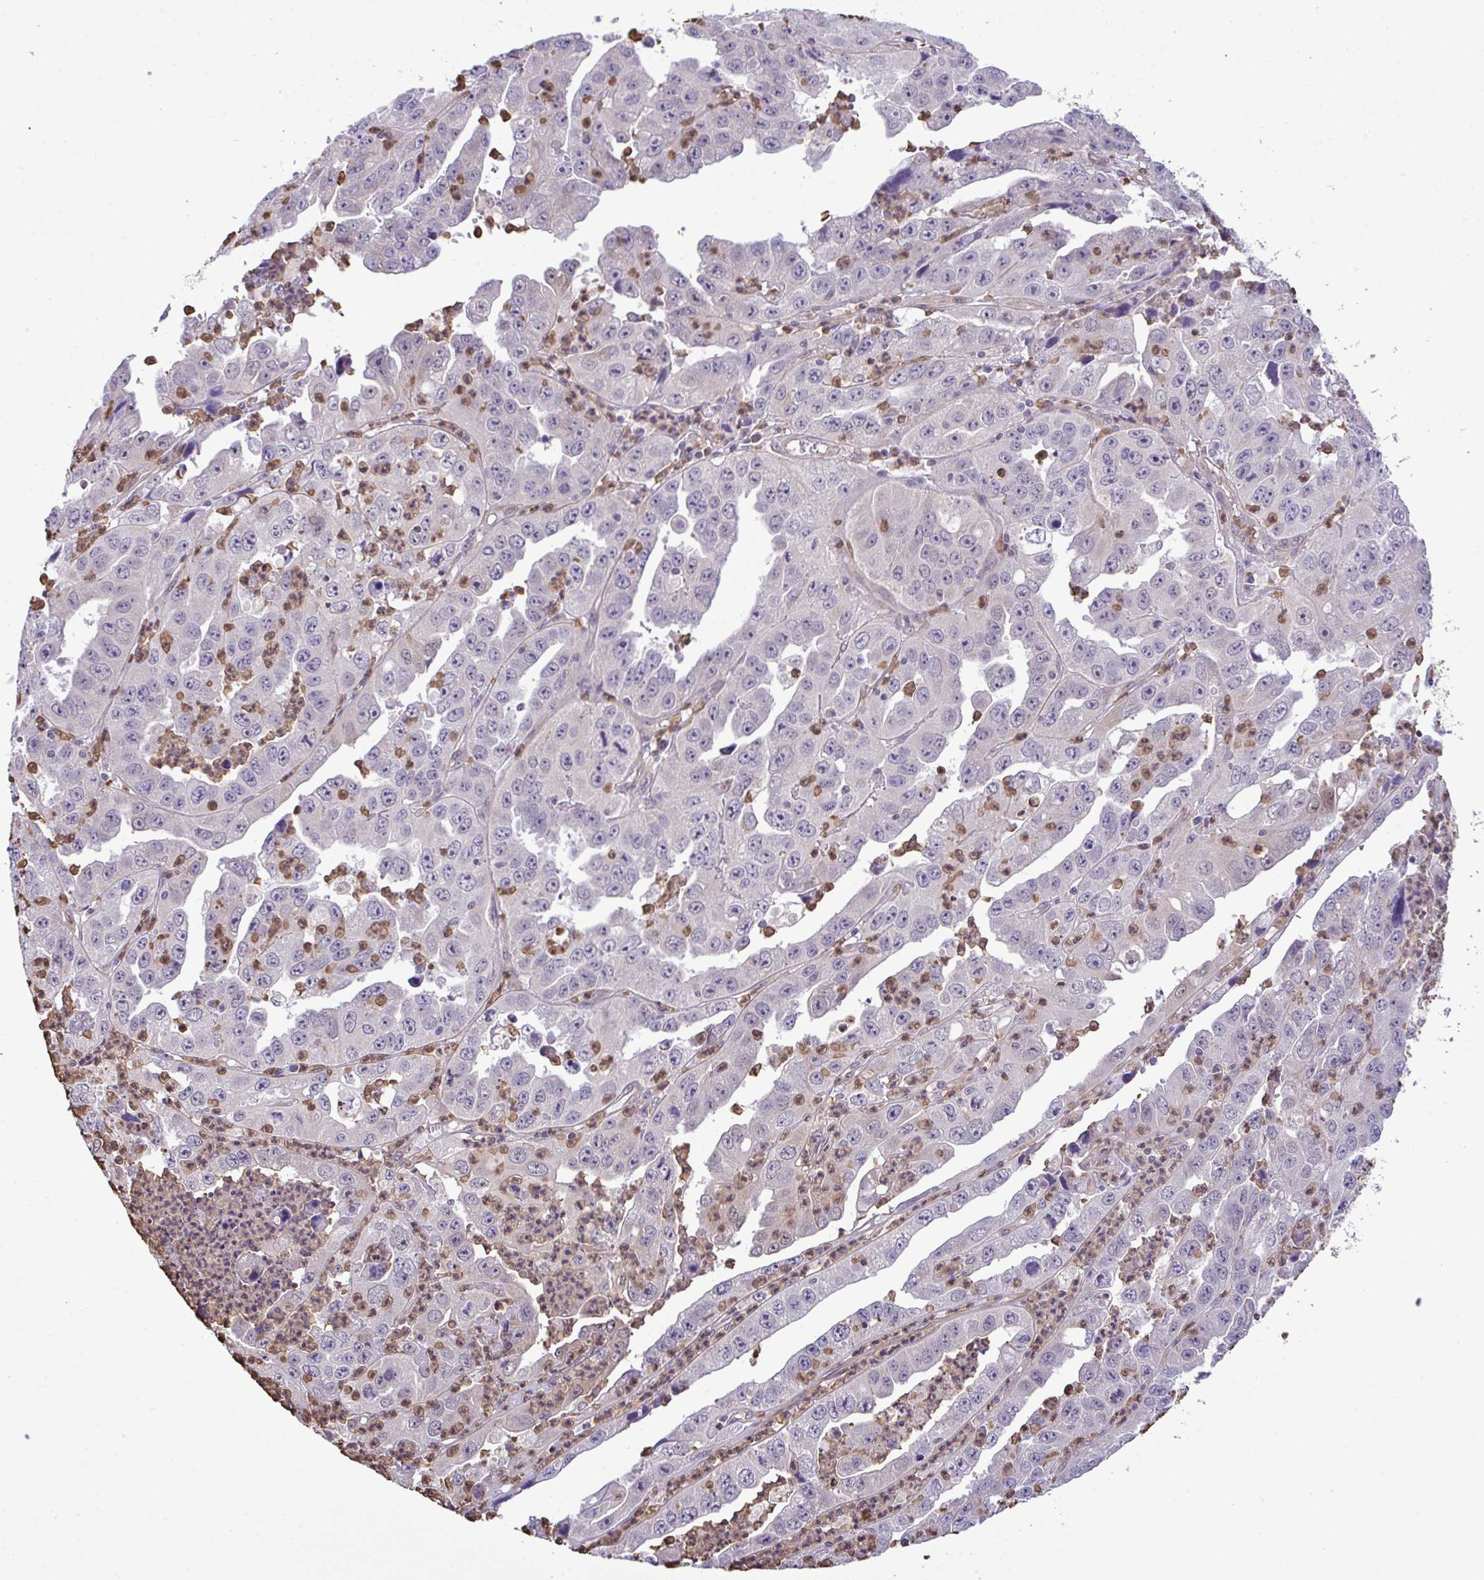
{"staining": {"intensity": "negative", "quantity": "none", "location": "none"}, "tissue": "endometrial cancer", "cell_type": "Tumor cells", "image_type": "cancer", "snomed": [{"axis": "morphology", "description": "Adenocarcinoma, NOS"}, {"axis": "topography", "description": "Uterus"}], "caption": "Immunohistochemistry (IHC) of human endometrial cancer shows no staining in tumor cells.", "gene": "CMPK1", "patient": {"sex": "female", "age": 62}}